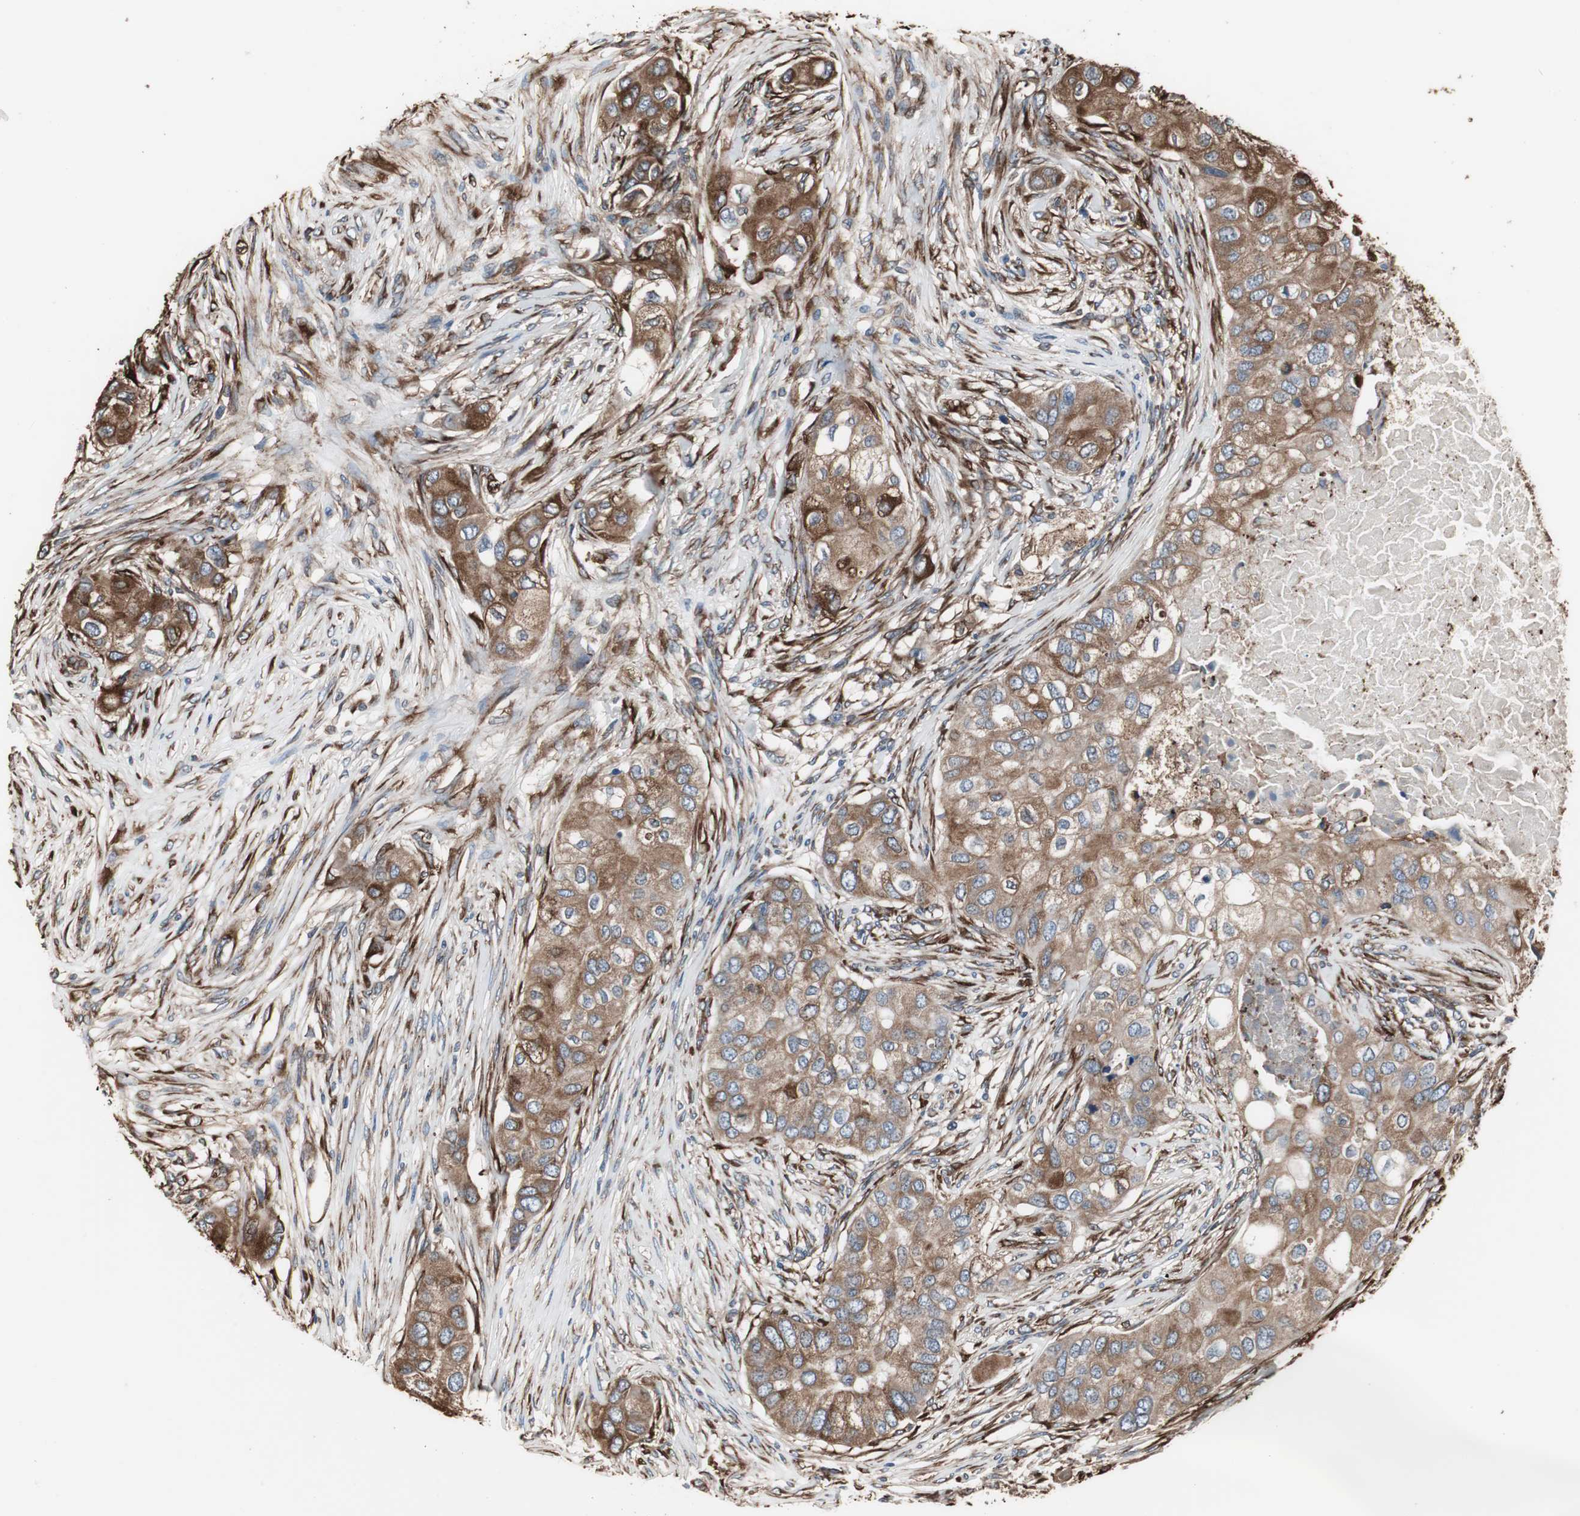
{"staining": {"intensity": "moderate", "quantity": ">75%", "location": "cytoplasmic/membranous"}, "tissue": "breast cancer", "cell_type": "Tumor cells", "image_type": "cancer", "snomed": [{"axis": "morphology", "description": "Normal tissue, NOS"}, {"axis": "morphology", "description": "Duct carcinoma"}, {"axis": "topography", "description": "Breast"}], "caption": "A photomicrograph of human breast cancer (infiltrating ductal carcinoma) stained for a protein displays moderate cytoplasmic/membranous brown staining in tumor cells.", "gene": "CALU", "patient": {"sex": "female", "age": 49}}